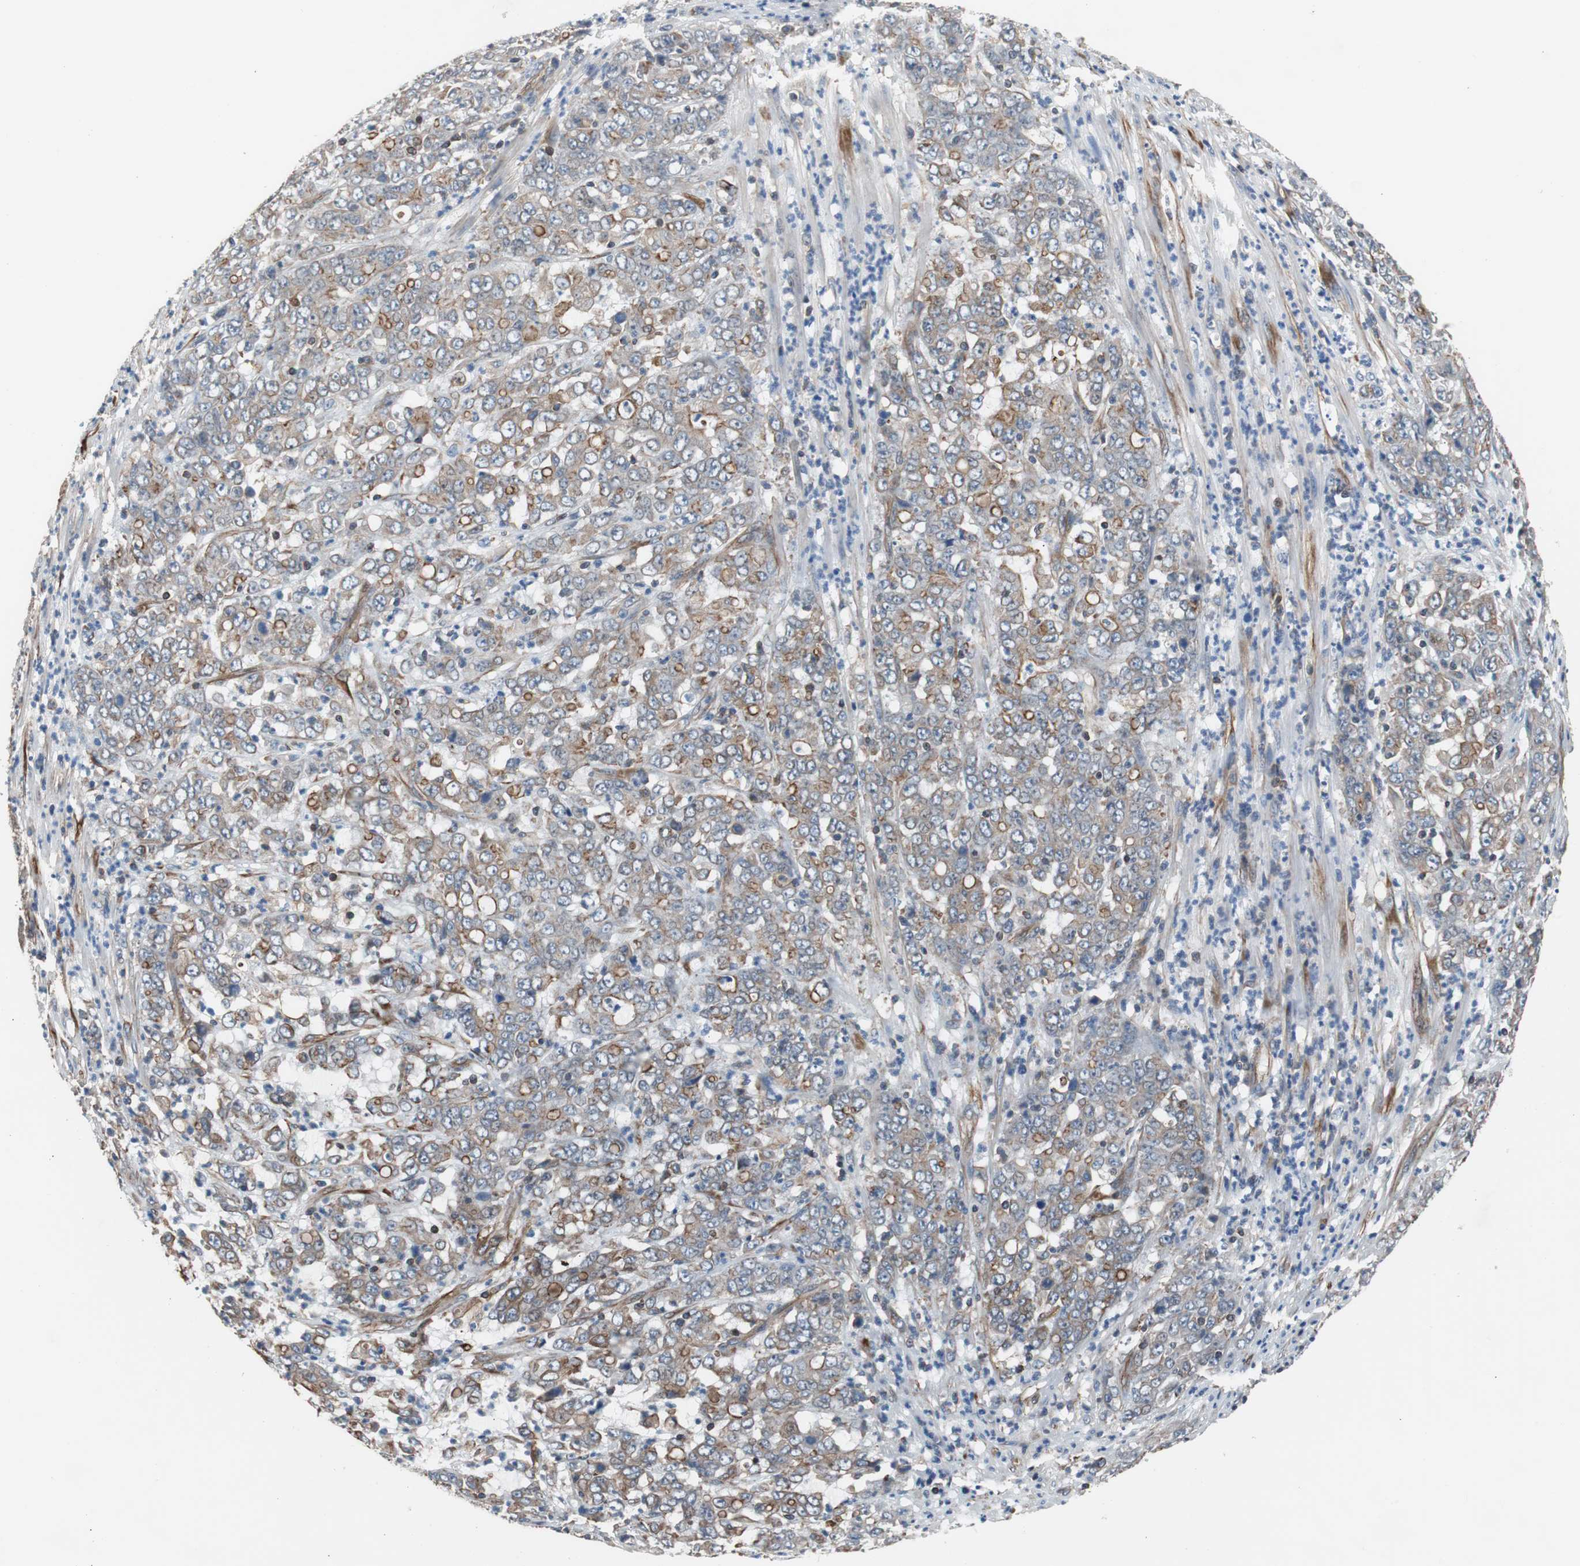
{"staining": {"intensity": "weak", "quantity": "25%-75%", "location": "cytoplasmic/membranous"}, "tissue": "stomach cancer", "cell_type": "Tumor cells", "image_type": "cancer", "snomed": [{"axis": "morphology", "description": "Adenocarcinoma, NOS"}, {"axis": "topography", "description": "Stomach, lower"}], "caption": "Adenocarcinoma (stomach) was stained to show a protein in brown. There is low levels of weak cytoplasmic/membranous expression in approximately 25%-75% of tumor cells. The staining was performed using DAB to visualize the protein expression in brown, while the nuclei were stained in blue with hematoxylin (Magnification: 20x).", "gene": "KIF3B", "patient": {"sex": "female", "age": 71}}